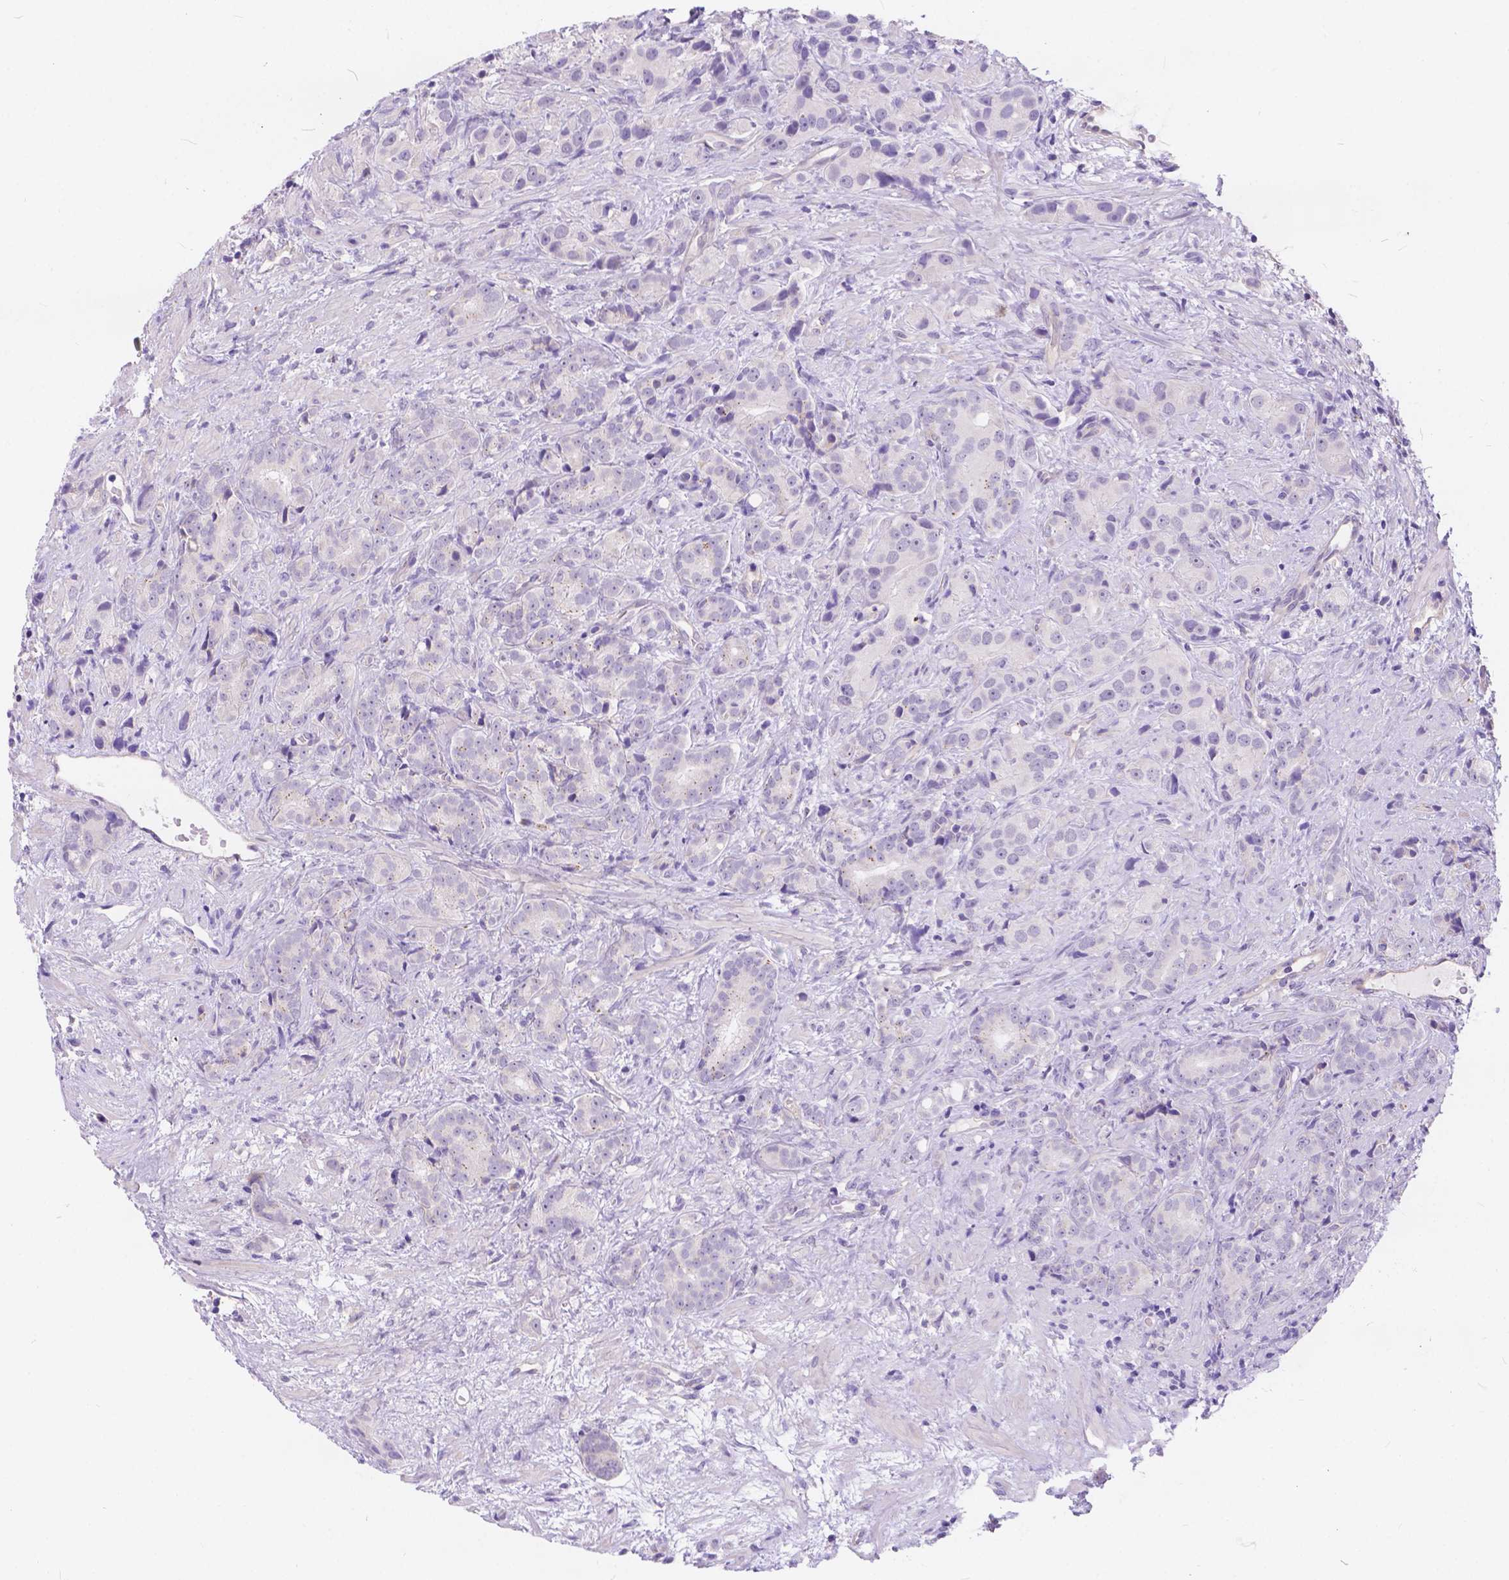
{"staining": {"intensity": "negative", "quantity": "none", "location": "none"}, "tissue": "prostate cancer", "cell_type": "Tumor cells", "image_type": "cancer", "snomed": [{"axis": "morphology", "description": "Adenocarcinoma, High grade"}, {"axis": "topography", "description": "Prostate"}], "caption": "The IHC image has no significant expression in tumor cells of prostate cancer (high-grade adenocarcinoma) tissue. (Brightfield microscopy of DAB (3,3'-diaminobenzidine) immunohistochemistry (IHC) at high magnification).", "gene": "DLEC1", "patient": {"sex": "male", "age": 90}}